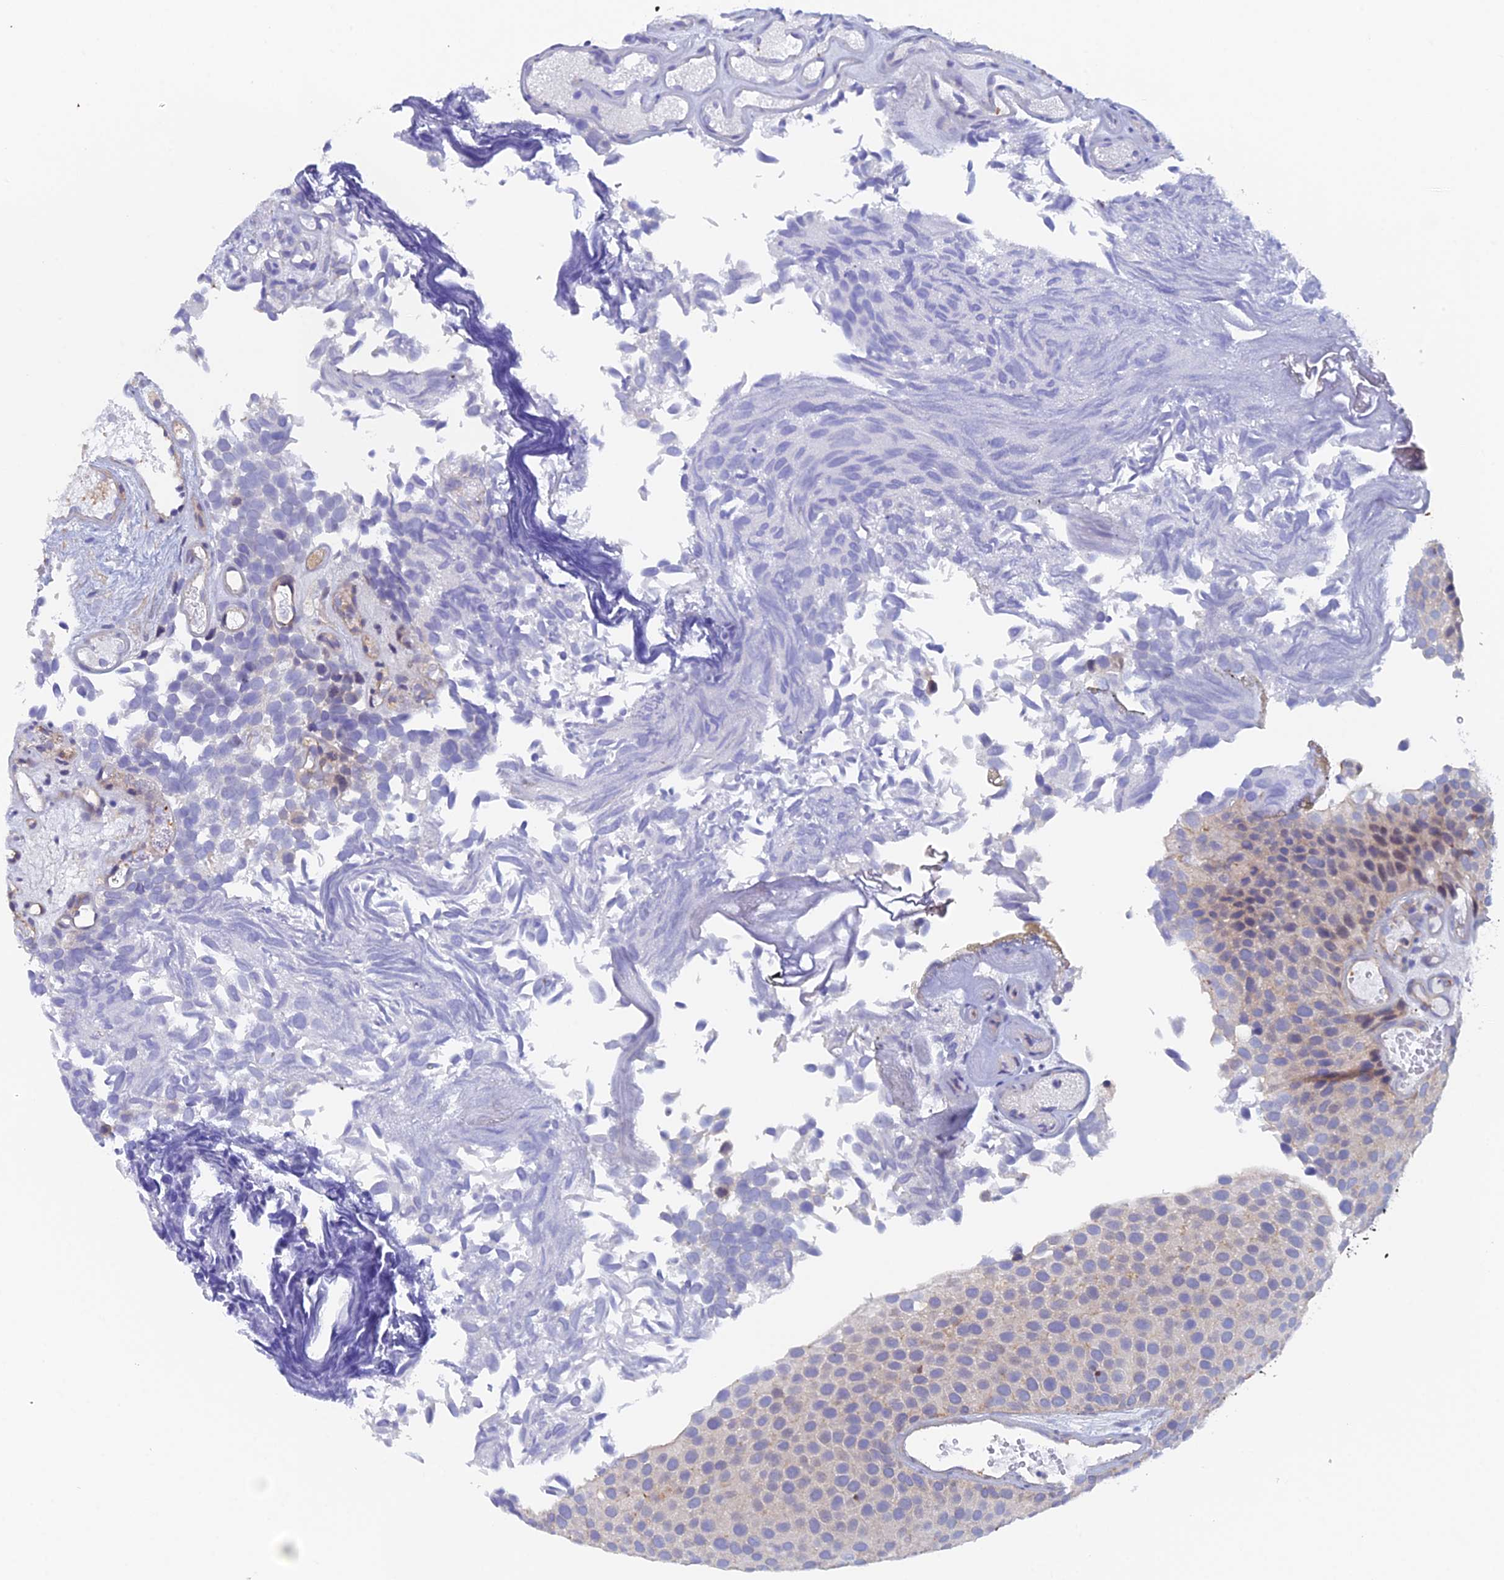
{"staining": {"intensity": "weak", "quantity": "<25%", "location": "cytoplasmic/membranous"}, "tissue": "urothelial cancer", "cell_type": "Tumor cells", "image_type": "cancer", "snomed": [{"axis": "morphology", "description": "Urothelial carcinoma, Low grade"}, {"axis": "topography", "description": "Urinary bladder"}], "caption": "IHC of human urothelial cancer reveals no staining in tumor cells.", "gene": "FZR1", "patient": {"sex": "male", "age": 89}}